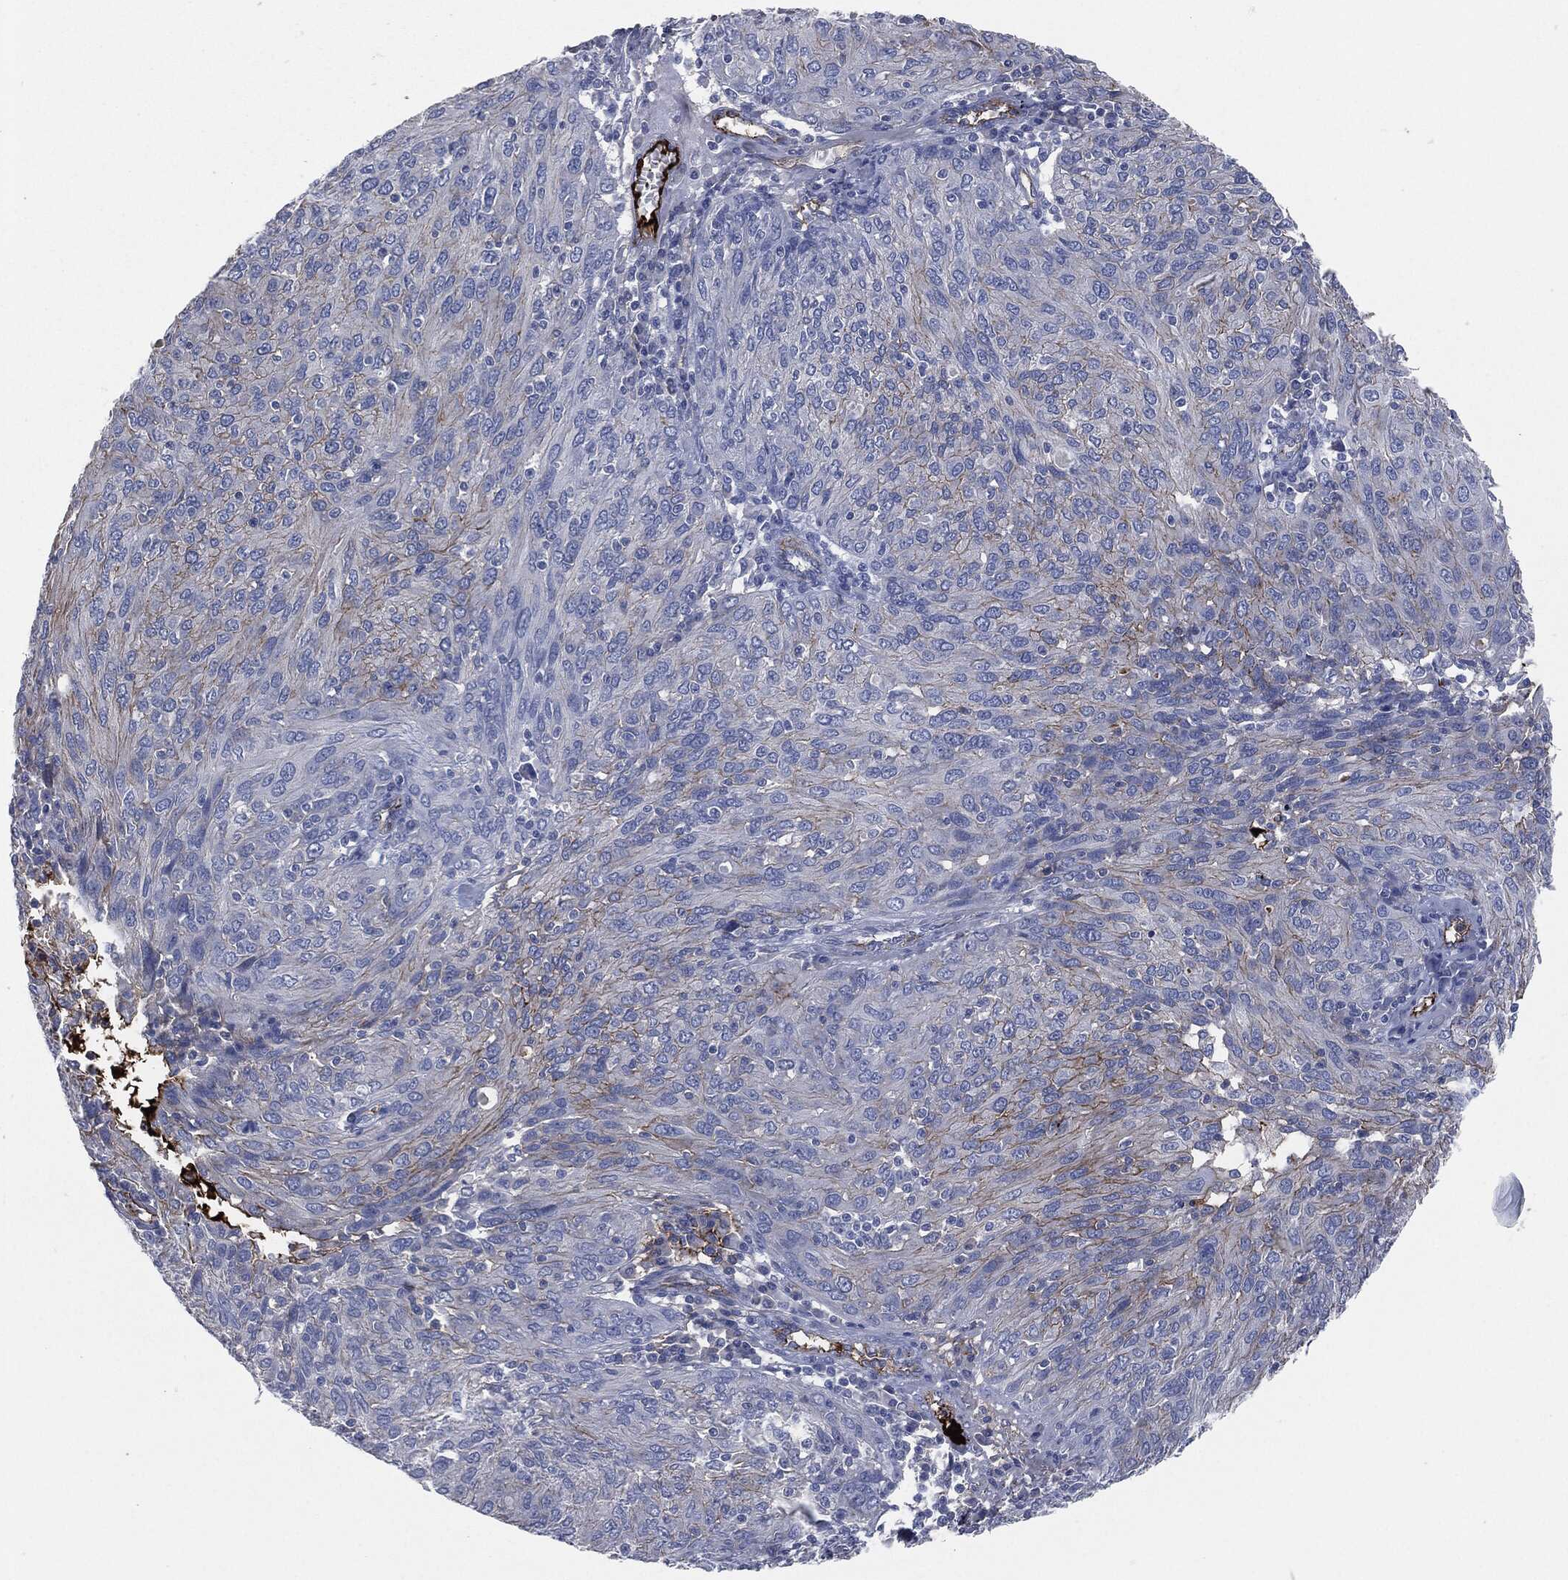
{"staining": {"intensity": "moderate", "quantity": "<25%", "location": "cytoplasmic/membranous"}, "tissue": "ovarian cancer", "cell_type": "Tumor cells", "image_type": "cancer", "snomed": [{"axis": "morphology", "description": "Carcinoma, endometroid"}, {"axis": "topography", "description": "Ovary"}], "caption": "Protein expression analysis of ovarian cancer displays moderate cytoplasmic/membranous positivity in approximately <25% of tumor cells. The staining was performed using DAB (3,3'-diaminobenzidine) to visualize the protein expression in brown, while the nuclei were stained in blue with hematoxylin (Magnification: 20x).", "gene": "APOB", "patient": {"sex": "female", "age": 50}}